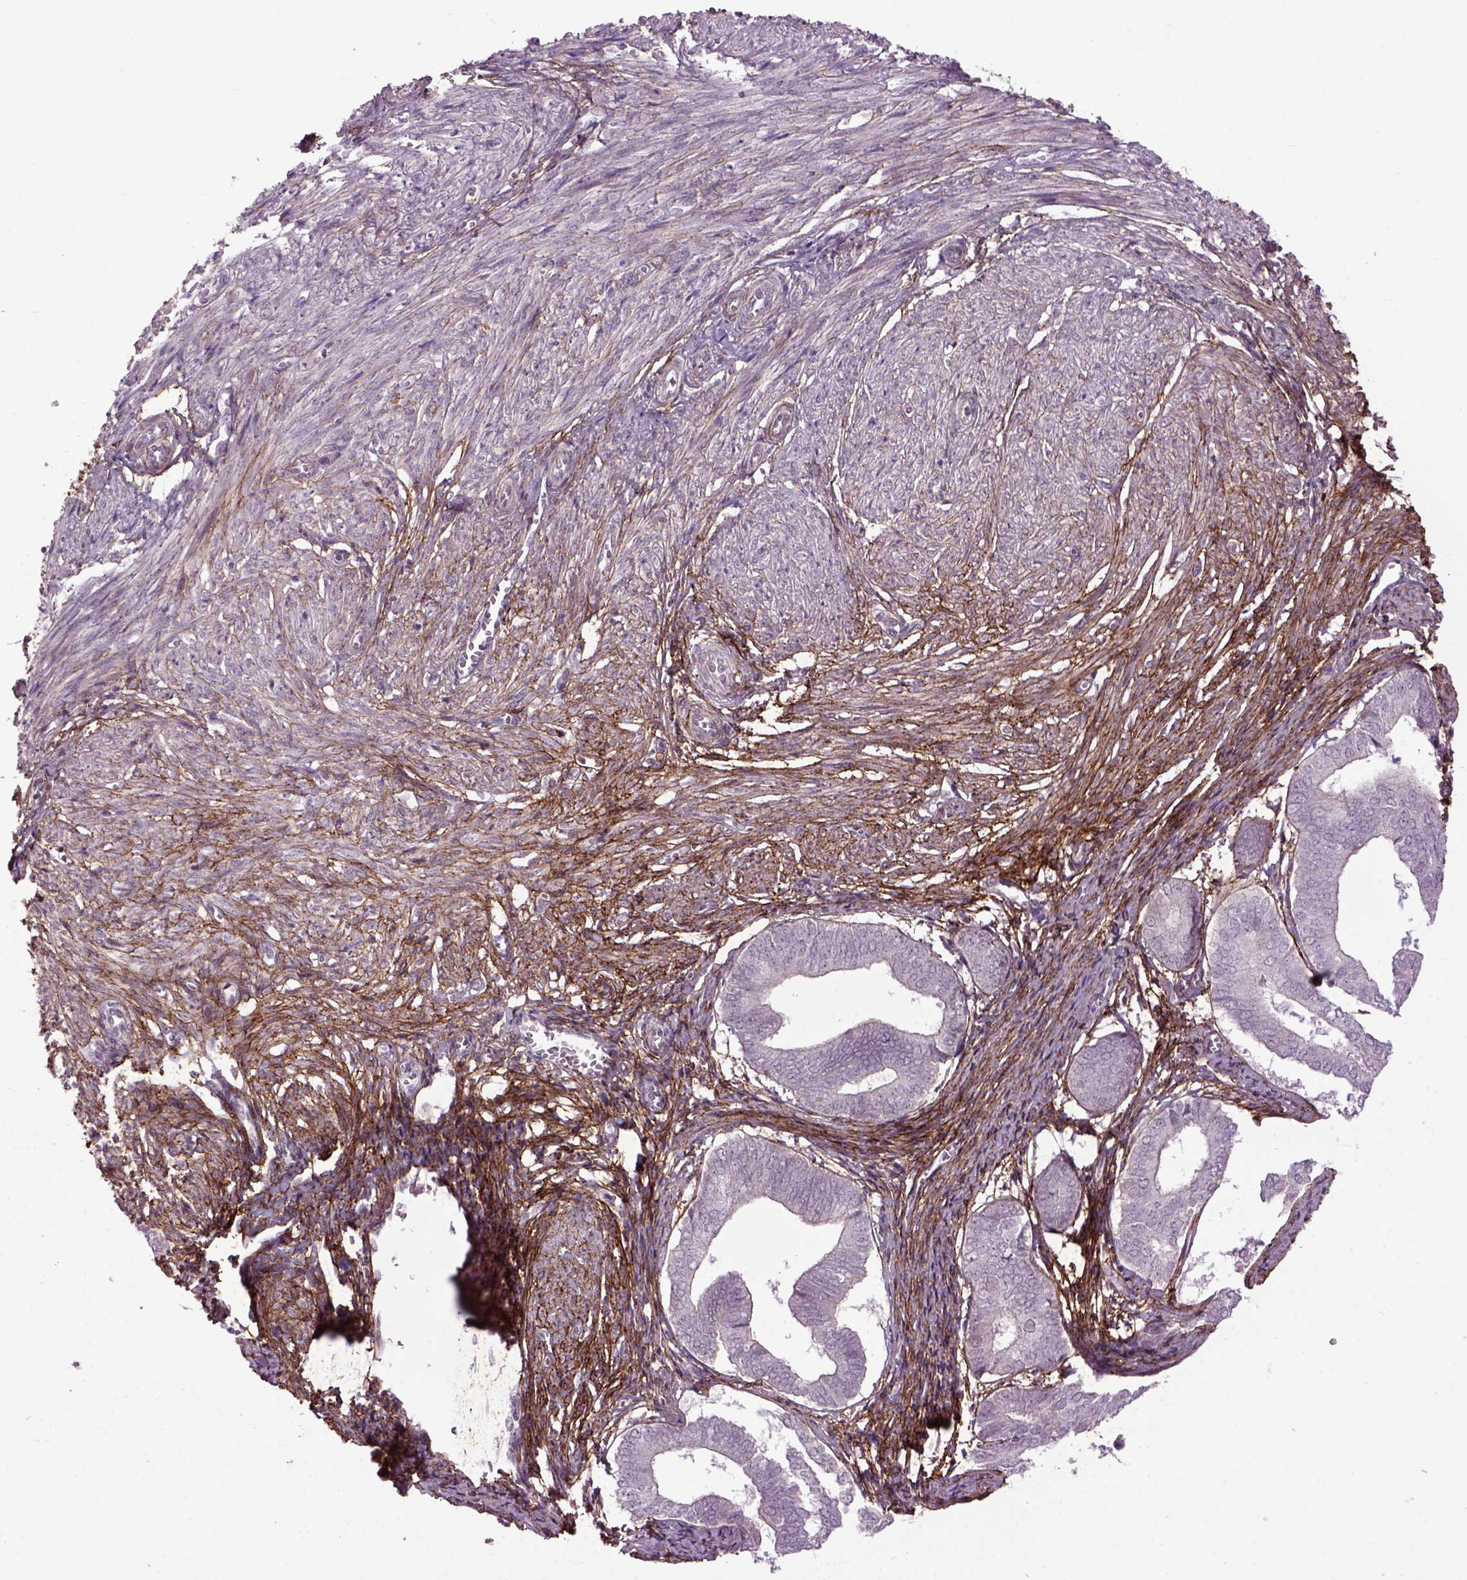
{"staining": {"intensity": "strong", "quantity": "25%-75%", "location": "cytoplasmic/membranous"}, "tissue": "endometrium", "cell_type": "Cells in endometrial stroma", "image_type": "normal", "snomed": [{"axis": "morphology", "description": "Normal tissue, NOS"}, {"axis": "topography", "description": "Endometrium"}], "caption": "Immunohistochemical staining of unremarkable endometrium exhibits 25%-75% levels of strong cytoplasmic/membranous protein expression in about 25%-75% of cells in endometrial stroma.", "gene": "EMILIN3", "patient": {"sex": "female", "age": 50}}